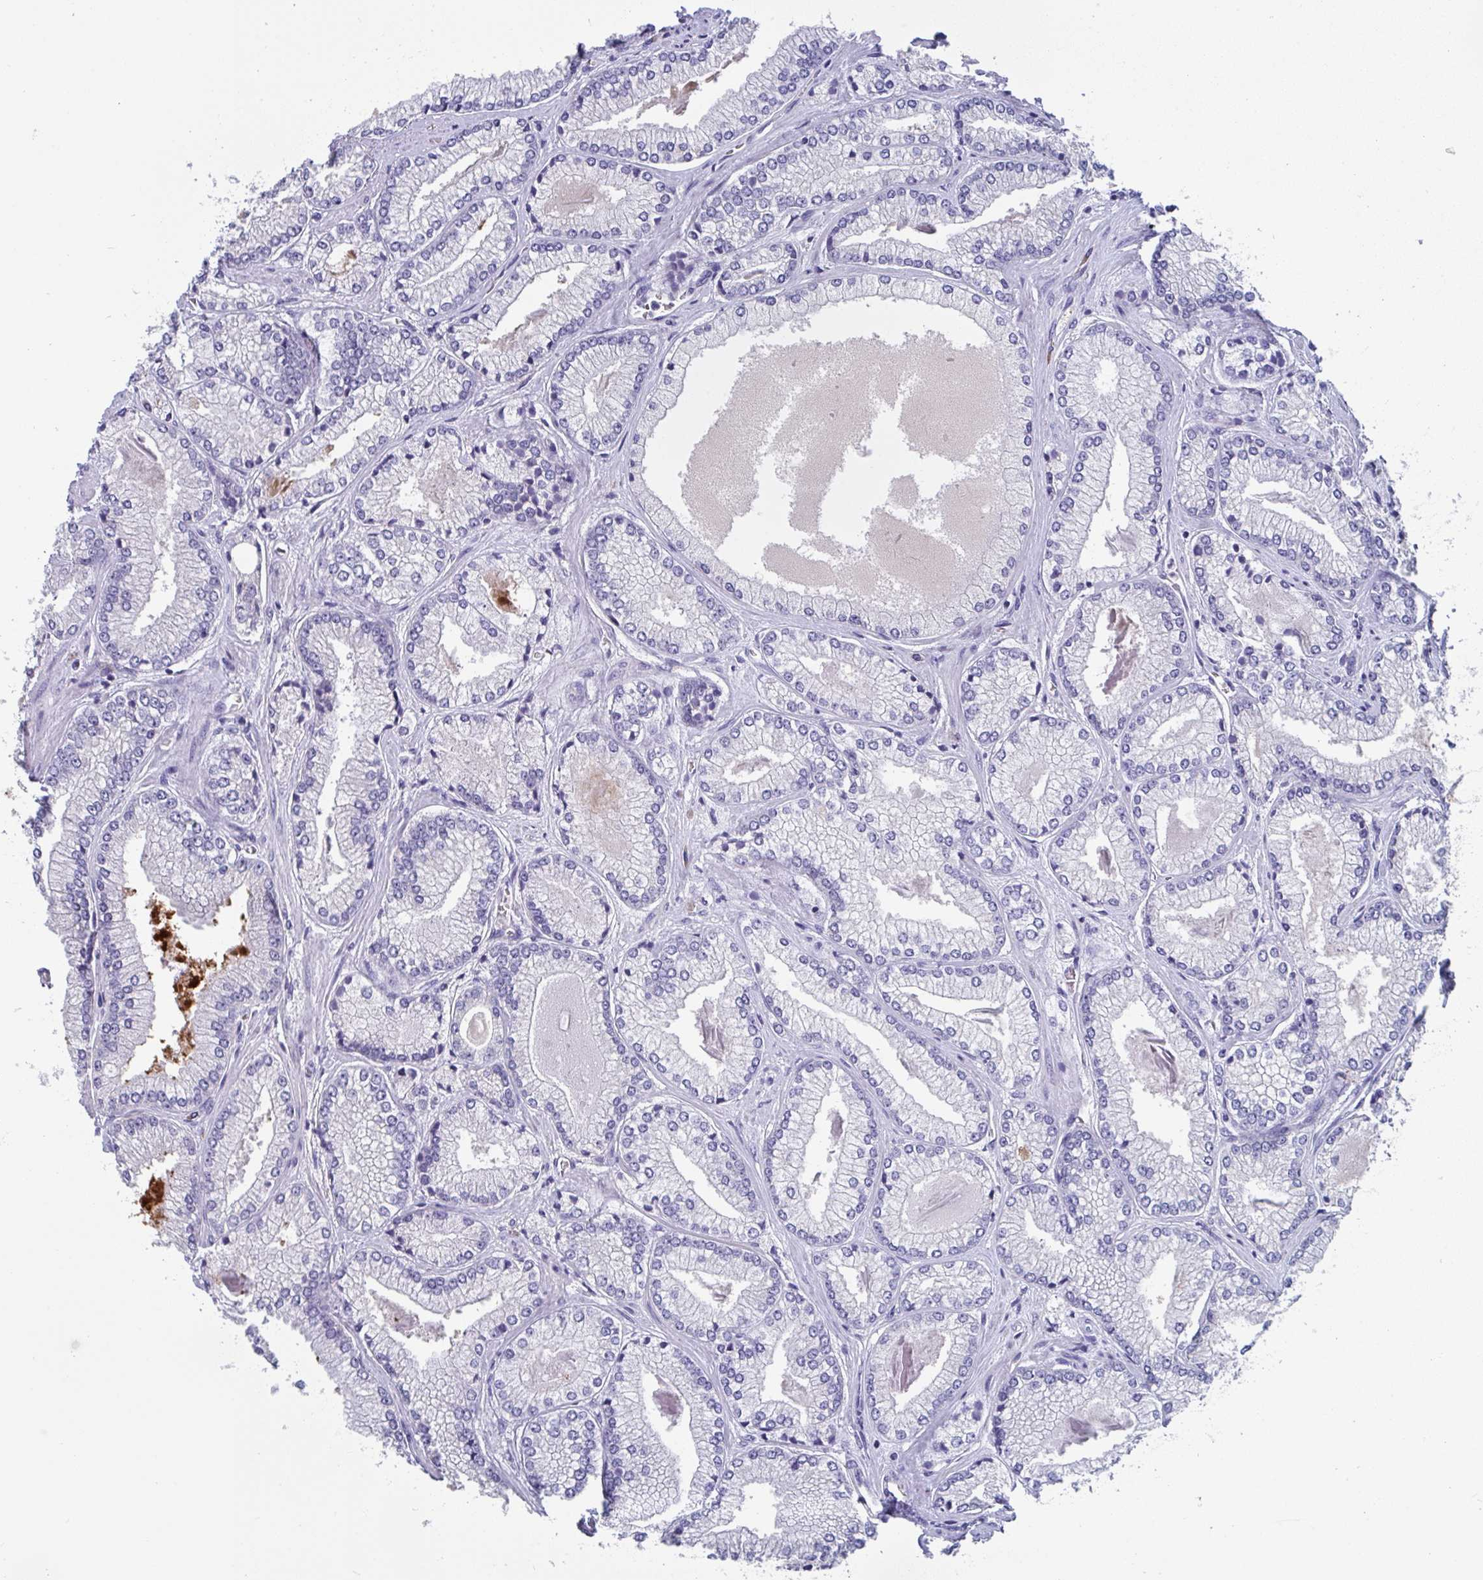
{"staining": {"intensity": "negative", "quantity": "none", "location": "none"}, "tissue": "prostate cancer", "cell_type": "Tumor cells", "image_type": "cancer", "snomed": [{"axis": "morphology", "description": "Adenocarcinoma, Low grade"}, {"axis": "topography", "description": "Prostate"}], "caption": "Micrograph shows no significant protein positivity in tumor cells of prostate low-grade adenocarcinoma. (Stains: DAB immunohistochemistry (IHC) with hematoxylin counter stain, Microscopy: brightfield microscopy at high magnification).", "gene": "LRRC58", "patient": {"sex": "male", "age": 67}}